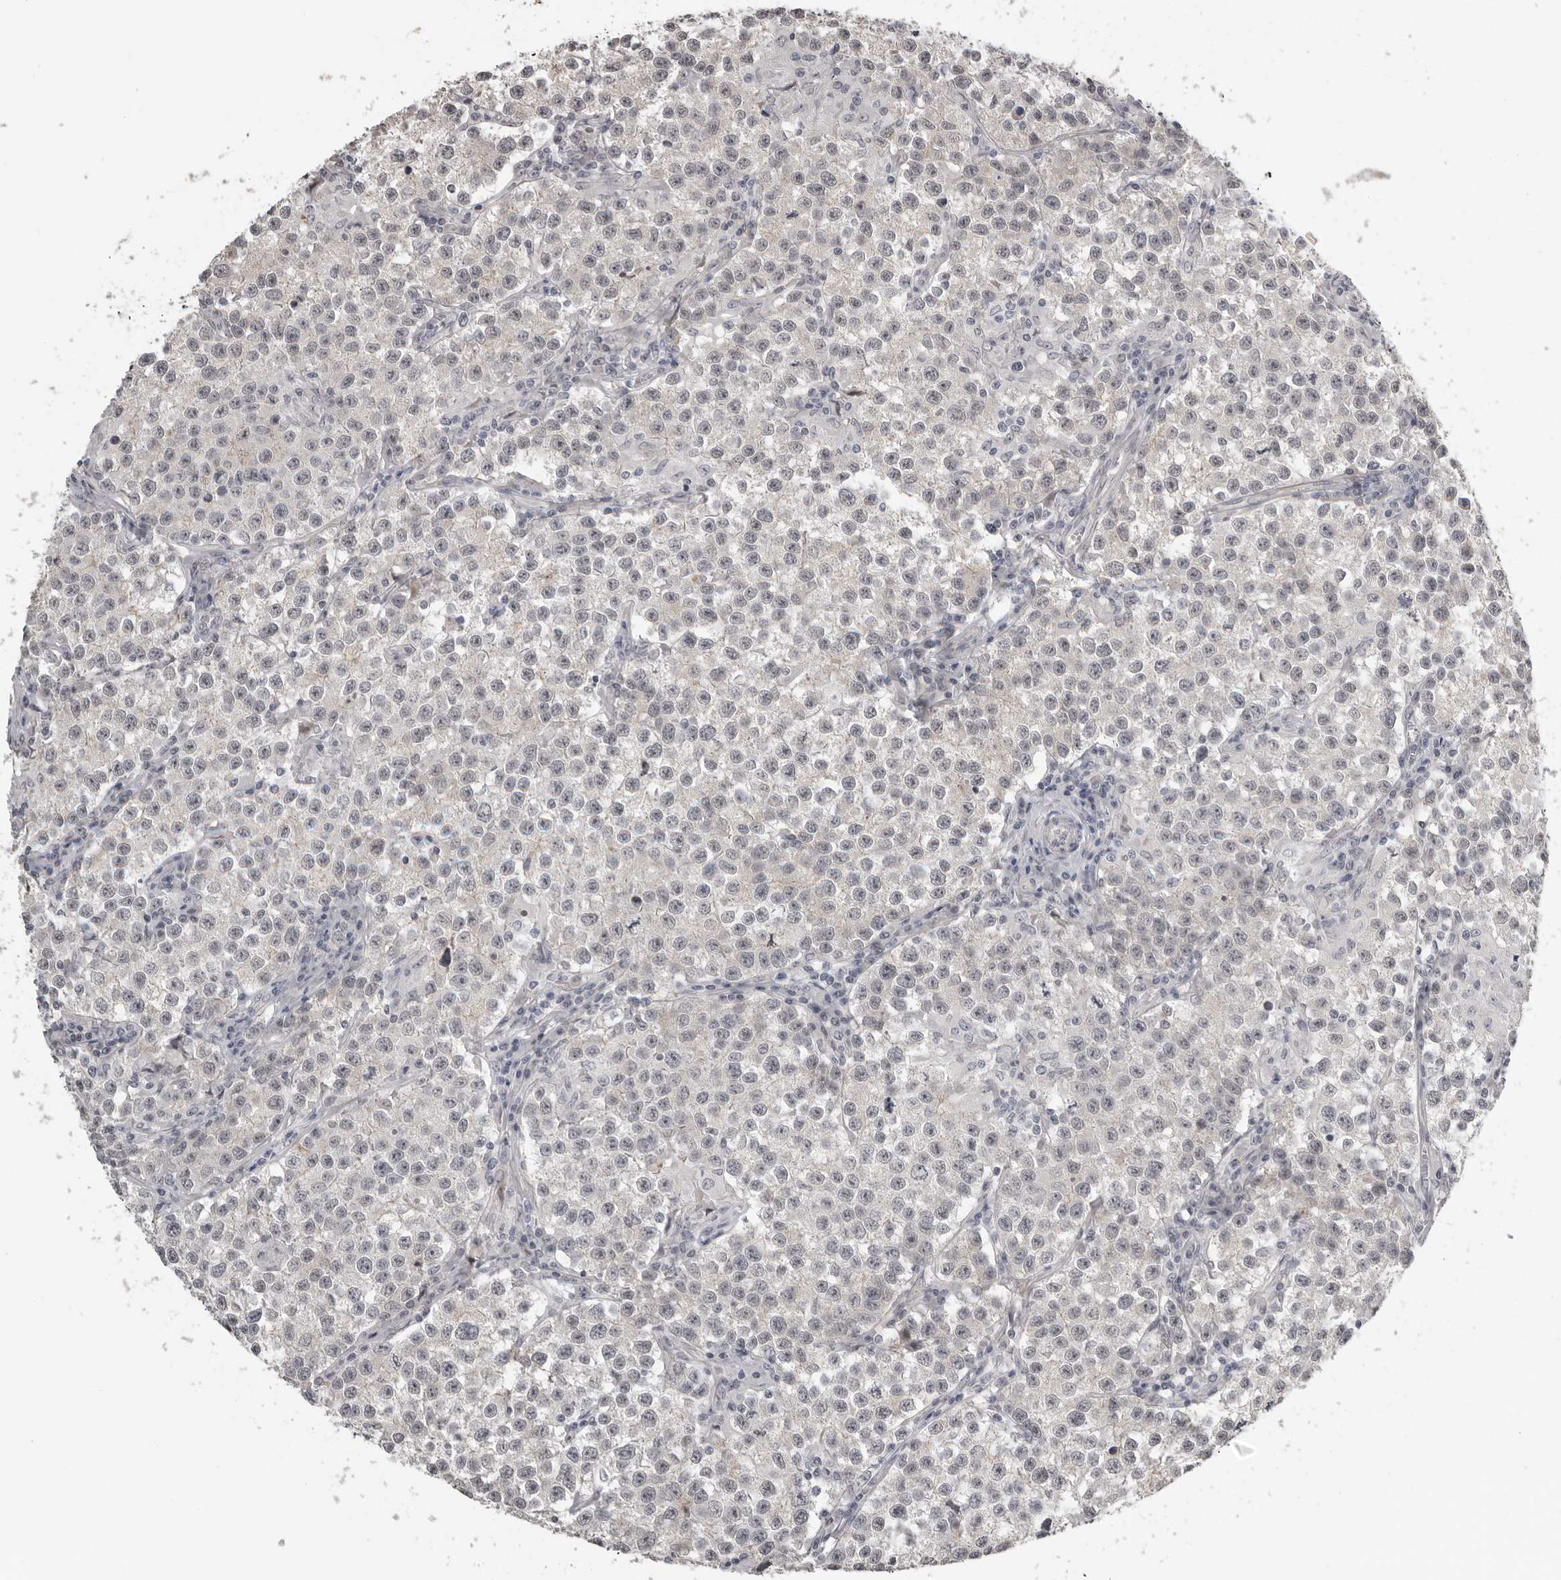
{"staining": {"intensity": "negative", "quantity": "none", "location": "none"}, "tissue": "testis cancer", "cell_type": "Tumor cells", "image_type": "cancer", "snomed": [{"axis": "morphology", "description": "Seminoma, NOS"}, {"axis": "morphology", "description": "Carcinoma, Embryonal, NOS"}, {"axis": "topography", "description": "Testis"}], "caption": "An image of seminoma (testis) stained for a protein displays no brown staining in tumor cells.", "gene": "PRRX2", "patient": {"sex": "male", "age": 43}}